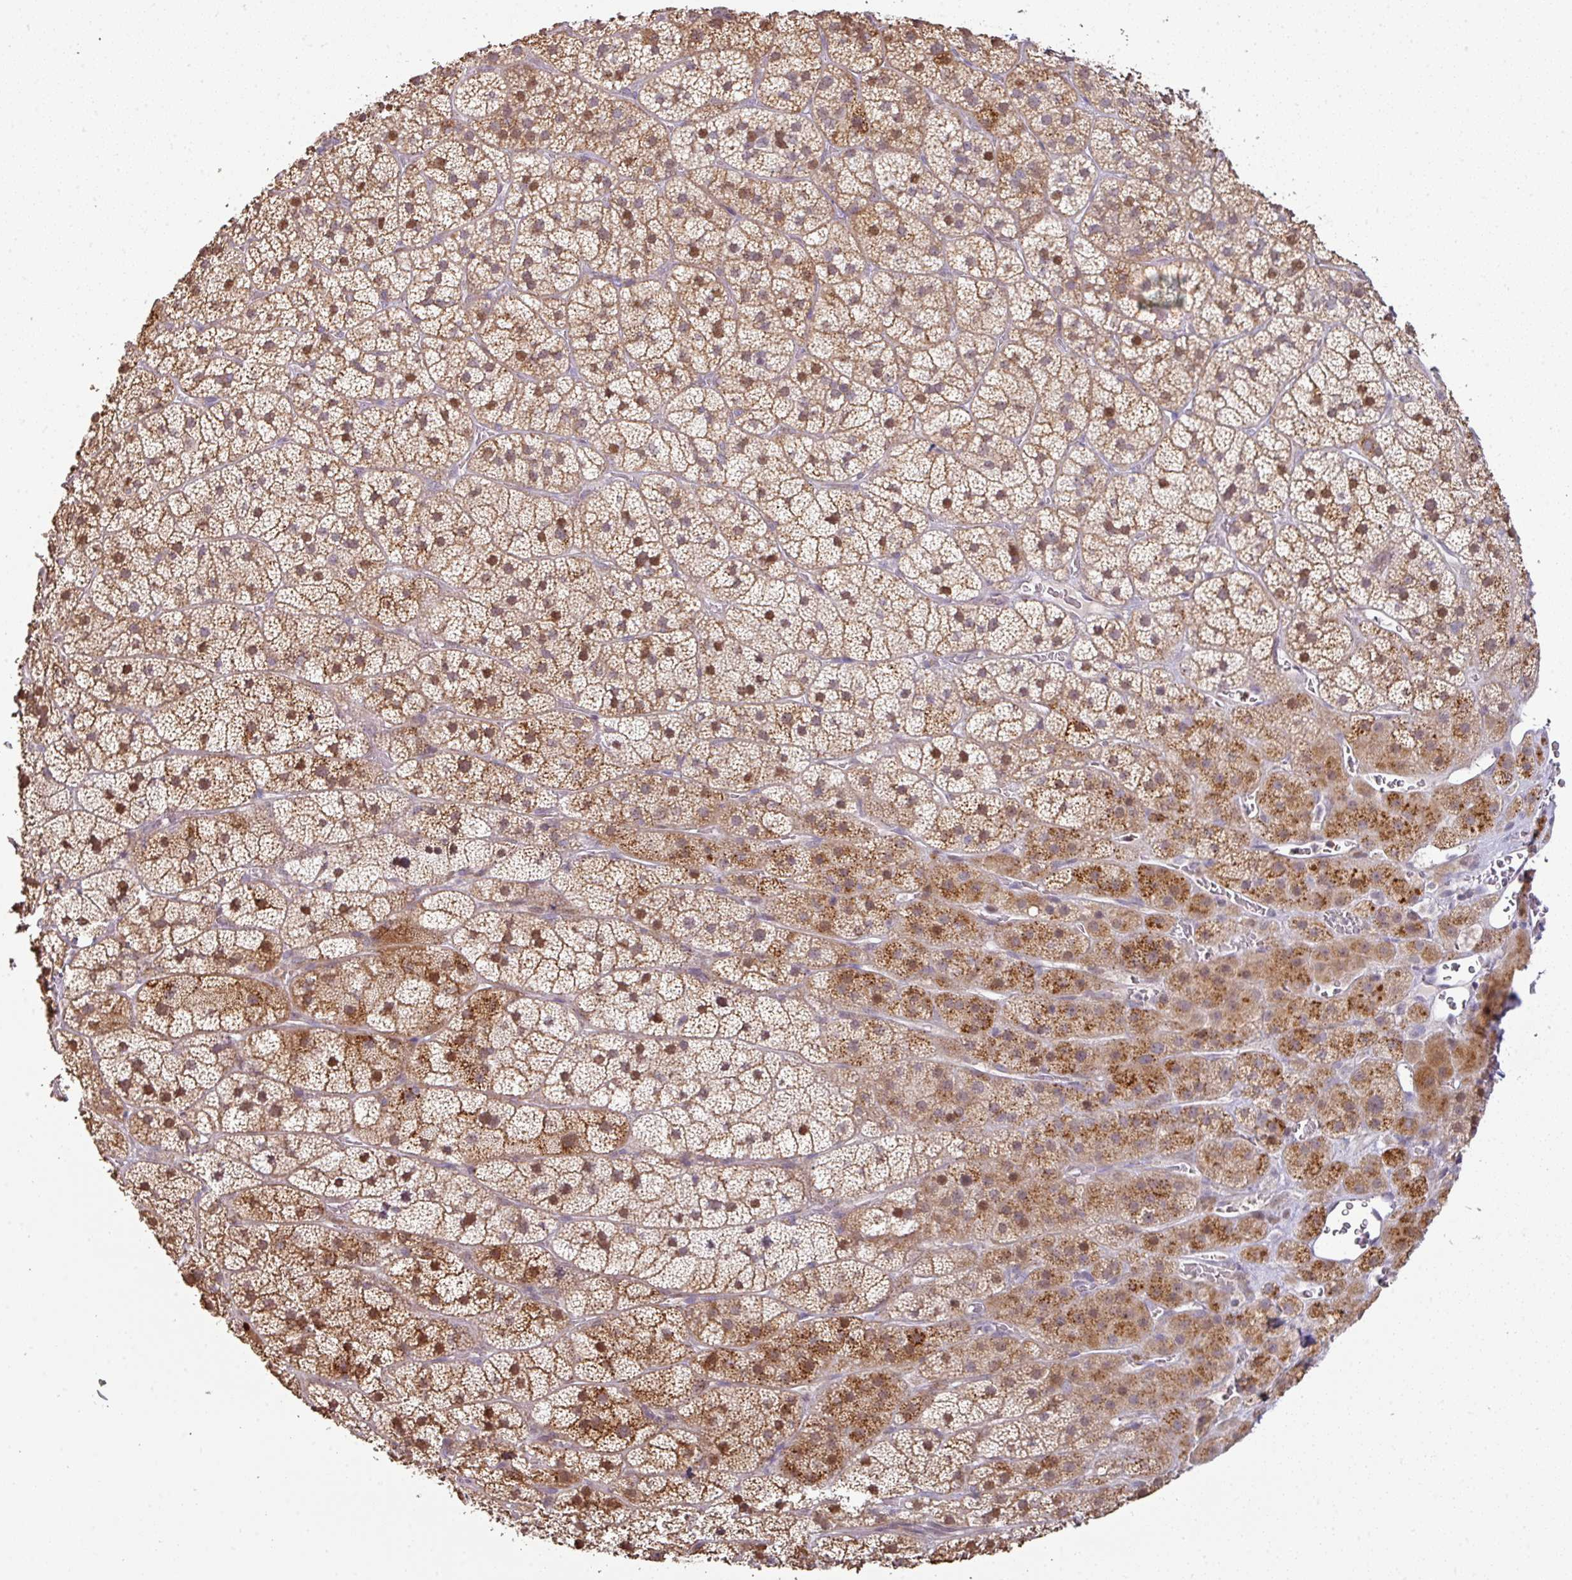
{"staining": {"intensity": "moderate", "quantity": ">75%", "location": "cytoplasmic/membranous,nuclear"}, "tissue": "adrenal gland", "cell_type": "Glandular cells", "image_type": "normal", "snomed": [{"axis": "morphology", "description": "Normal tissue, NOS"}, {"axis": "topography", "description": "Adrenal gland"}], "caption": "Normal adrenal gland was stained to show a protein in brown. There is medium levels of moderate cytoplasmic/membranous,nuclear expression in approximately >75% of glandular cells. (Brightfield microscopy of DAB IHC at high magnification).", "gene": "CXCR5", "patient": {"sex": "male", "age": 57}}